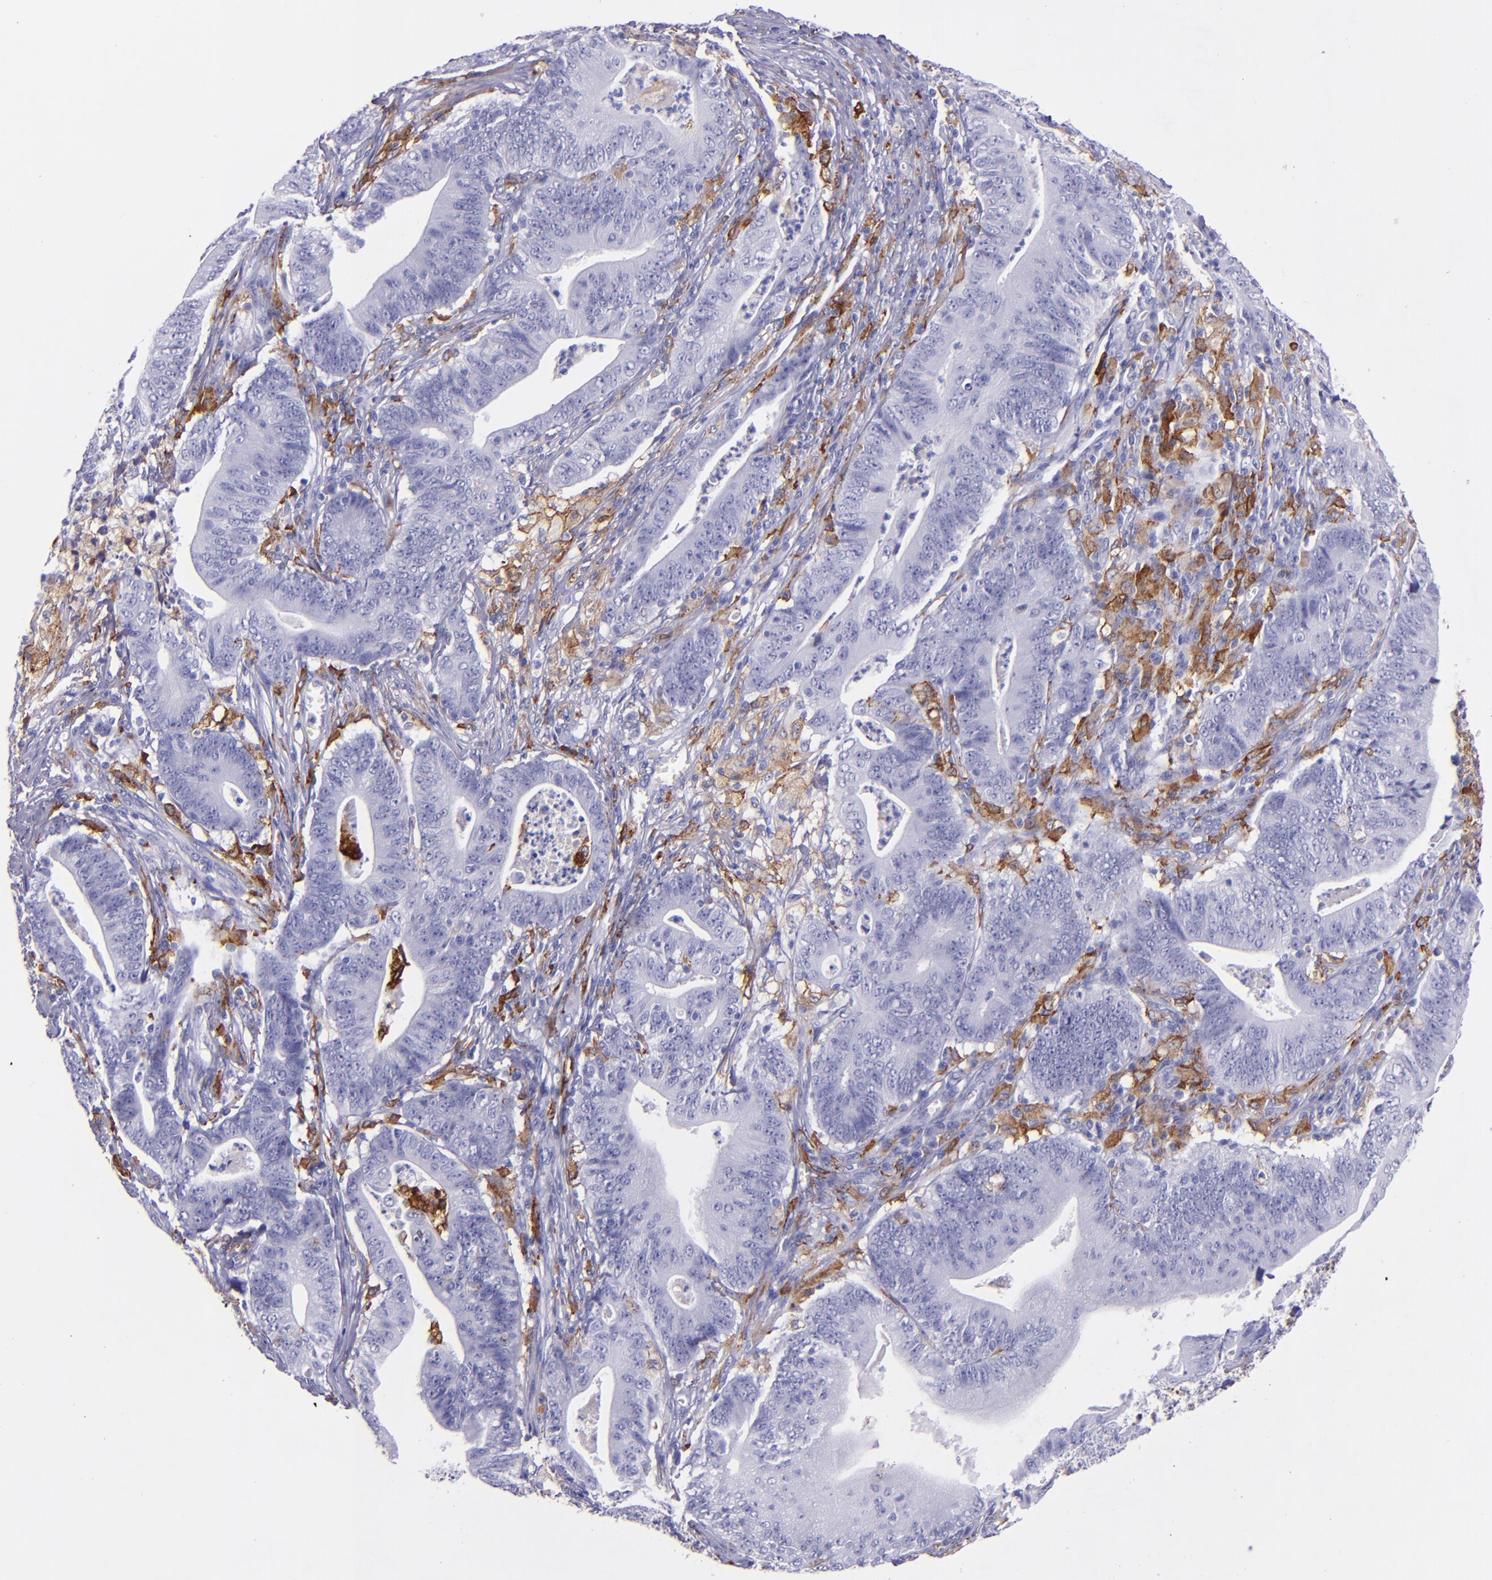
{"staining": {"intensity": "negative", "quantity": "none", "location": "none"}, "tissue": "stomach cancer", "cell_type": "Tumor cells", "image_type": "cancer", "snomed": [{"axis": "morphology", "description": "Adenocarcinoma, NOS"}, {"axis": "topography", "description": "Stomach, lower"}], "caption": "Tumor cells show no significant protein staining in adenocarcinoma (stomach). (DAB immunohistochemistry with hematoxylin counter stain).", "gene": "CD163", "patient": {"sex": "female", "age": 86}}